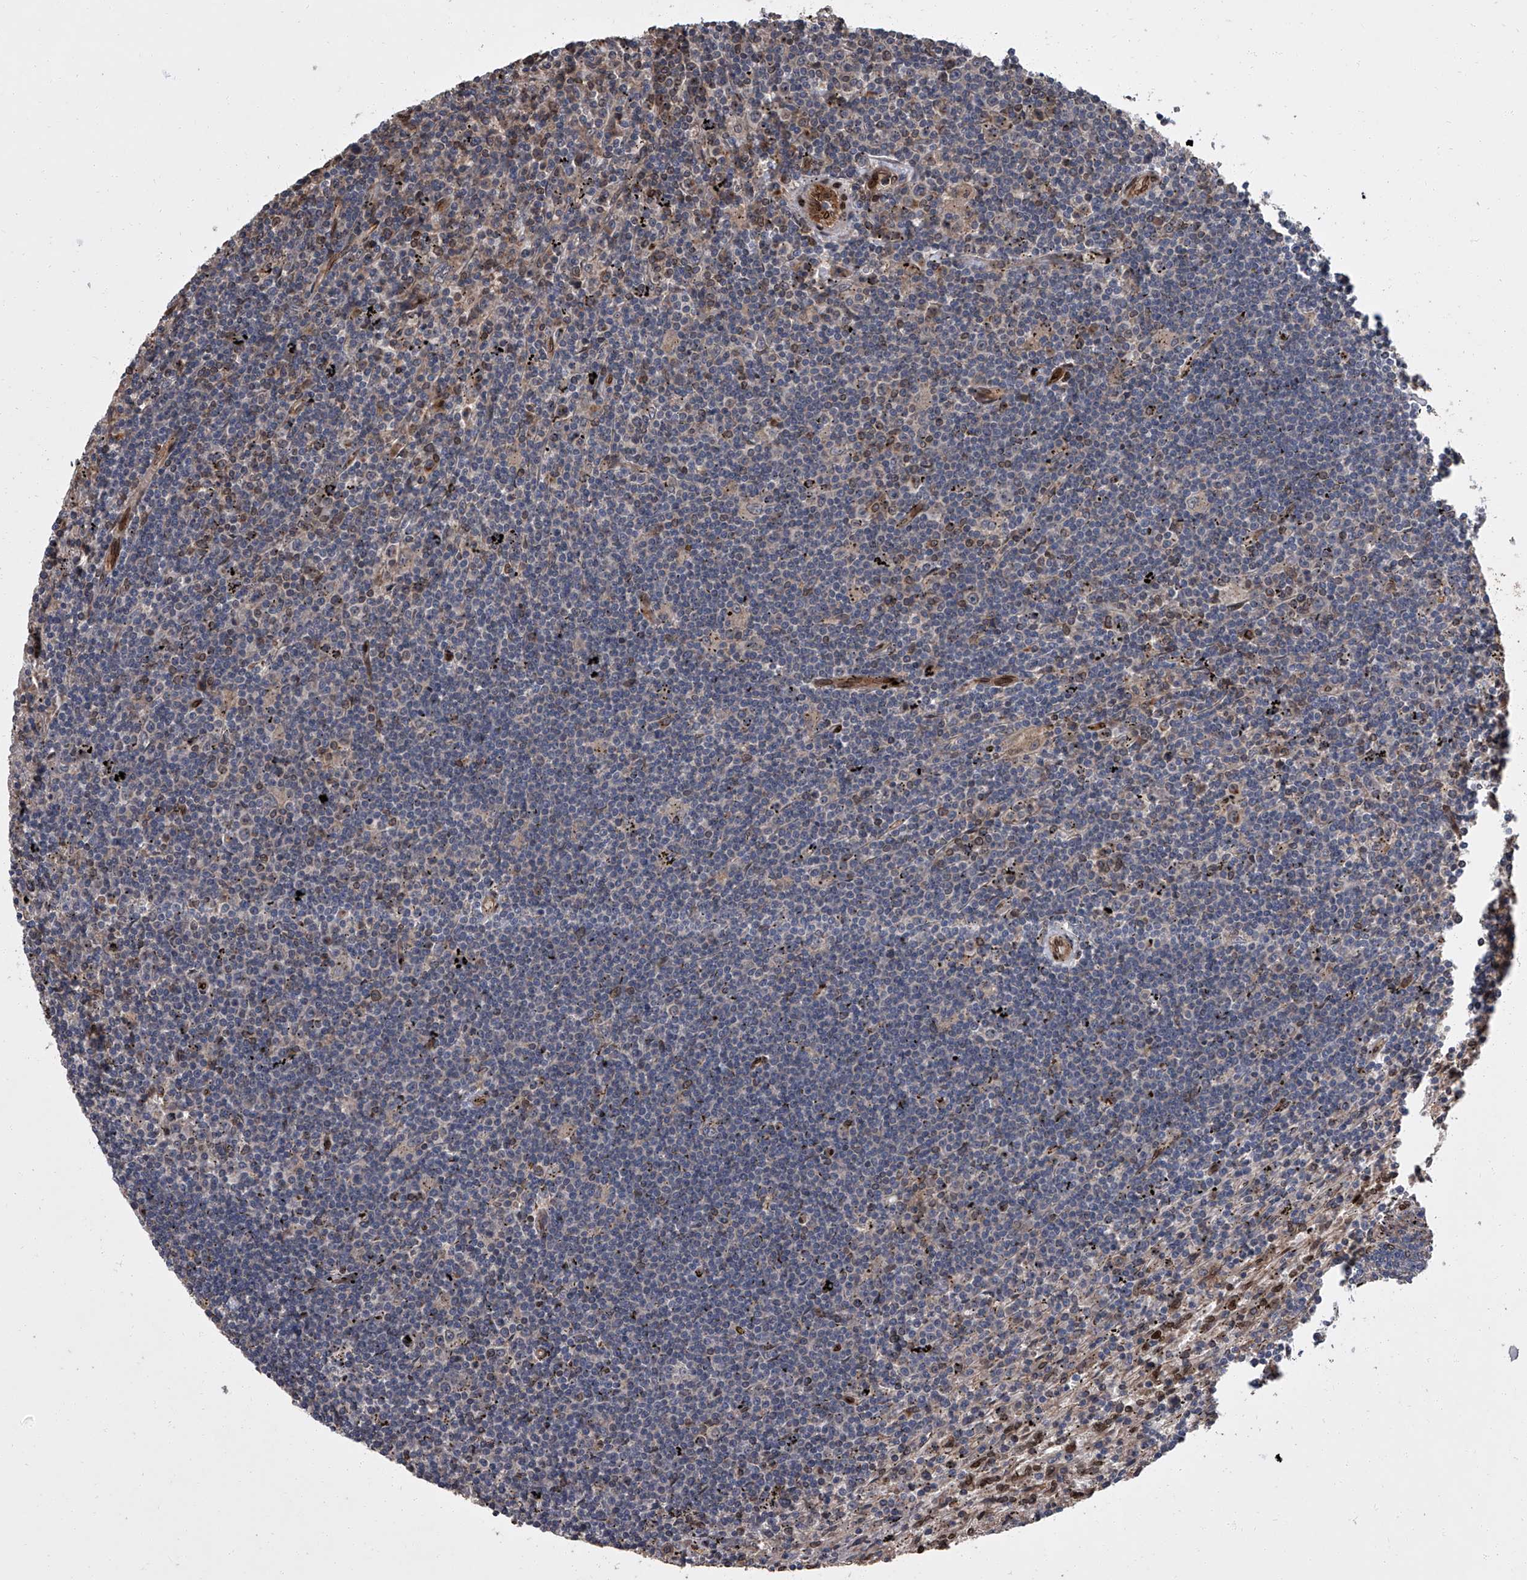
{"staining": {"intensity": "negative", "quantity": "none", "location": "none"}, "tissue": "lymphoma", "cell_type": "Tumor cells", "image_type": "cancer", "snomed": [{"axis": "morphology", "description": "Malignant lymphoma, non-Hodgkin's type, Low grade"}, {"axis": "topography", "description": "Spleen"}], "caption": "DAB (3,3'-diaminobenzidine) immunohistochemical staining of human lymphoma reveals no significant staining in tumor cells.", "gene": "LRRC8C", "patient": {"sex": "male", "age": 76}}